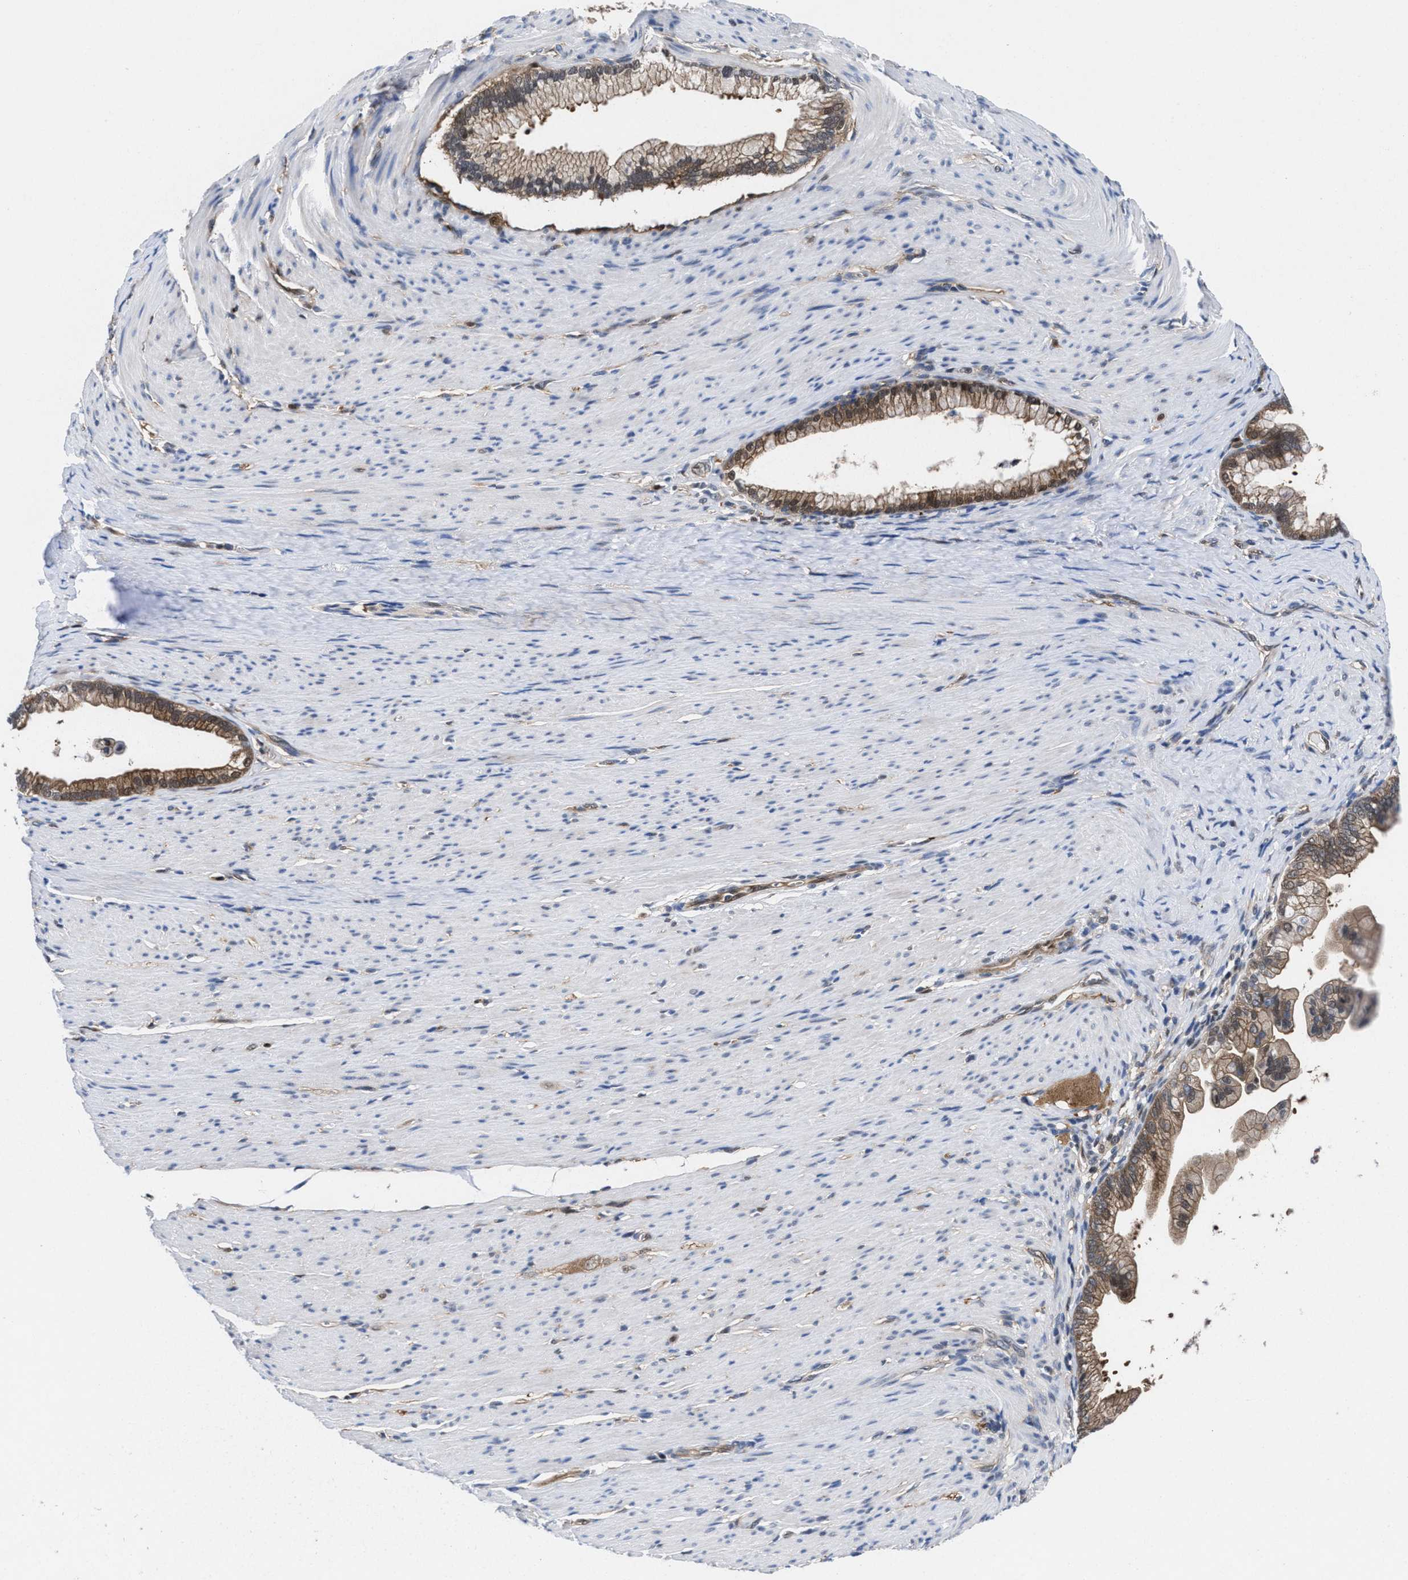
{"staining": {"intensity": "moderate", "quantity": ">75%", "location": "cytoplasmic/membranous"}, "tissue": "pancreatic cancer", "cell_type": "Tumor cells", "image_type": "cancer", "snomed": [{"axis": "morphology", "description": "Adenocarcinoma, NOS"}, {"axis": "topography", "description": "Pancreas"}], "caption": "Brown immunohistochemical staining in adenocarcinoma (pancreatic) displays moderate cytoplasmic/membranous staining in about >75% of tumor cells.", "gene": "ACLY", "patient": {"sex": "male", "age": 69}}